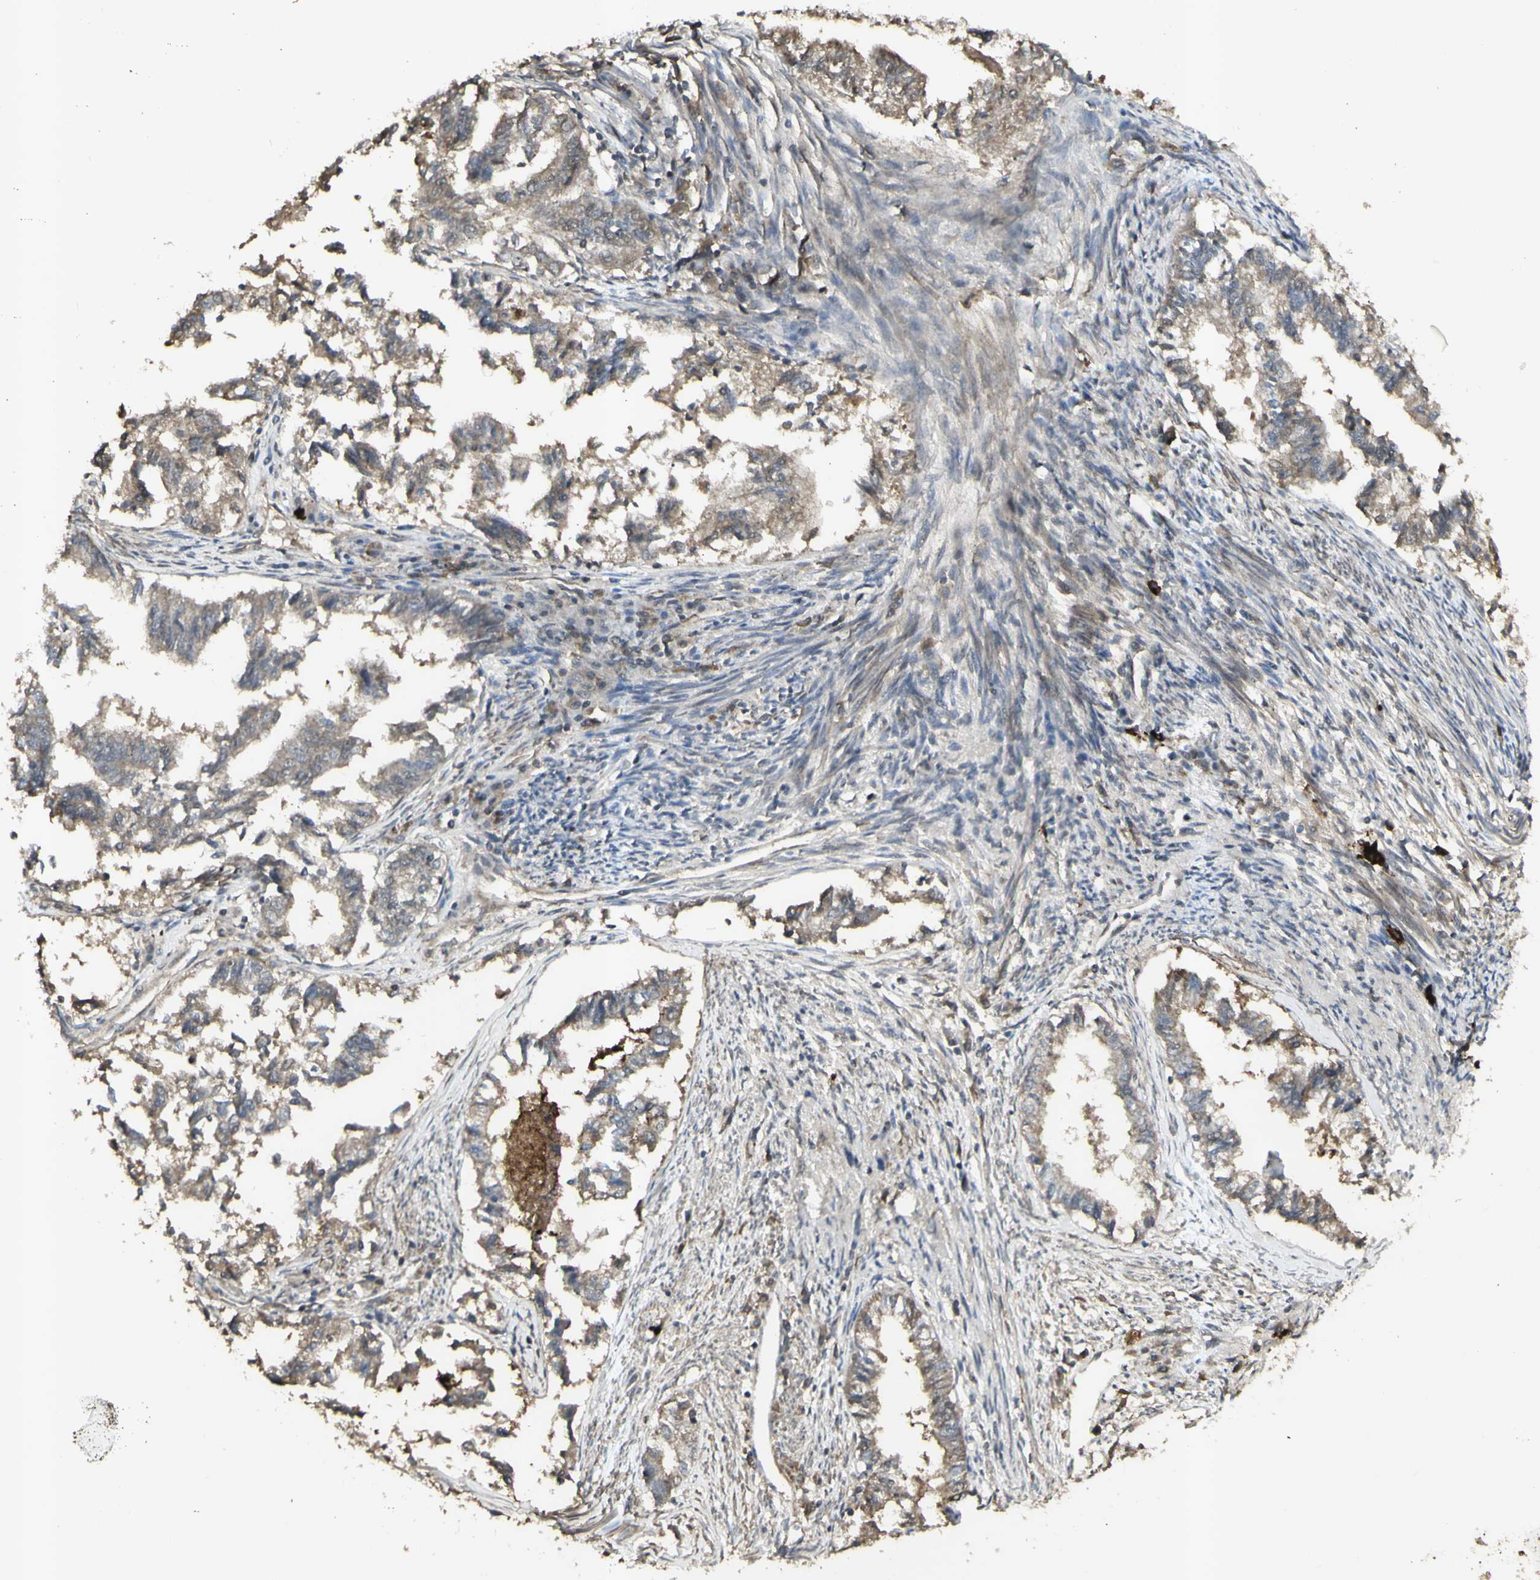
{"staining": {"intensity": "weak", "quantity": ">75%", "location": "cytoplasmic/membranous"}, "tissue": "endometrial cancer", "cell_type": "Tumor cells", "image_type": "cancer", "snomed": [{"axis": "morphology", "description": "Necrosis, NOS"}, {"axis": "morphology", "description": "Adenocarcinoma, NOS"}, {"axis": "topography", "description": "Endometrium"}], "caption": "Immunohistochemical staining of endometrial cancer shows weak cytoplasmic/membranous protein staining in approximately >75% of tumor cells.", "gene": "ALOX12", "patient": {"sex": "female", "age": 79}}